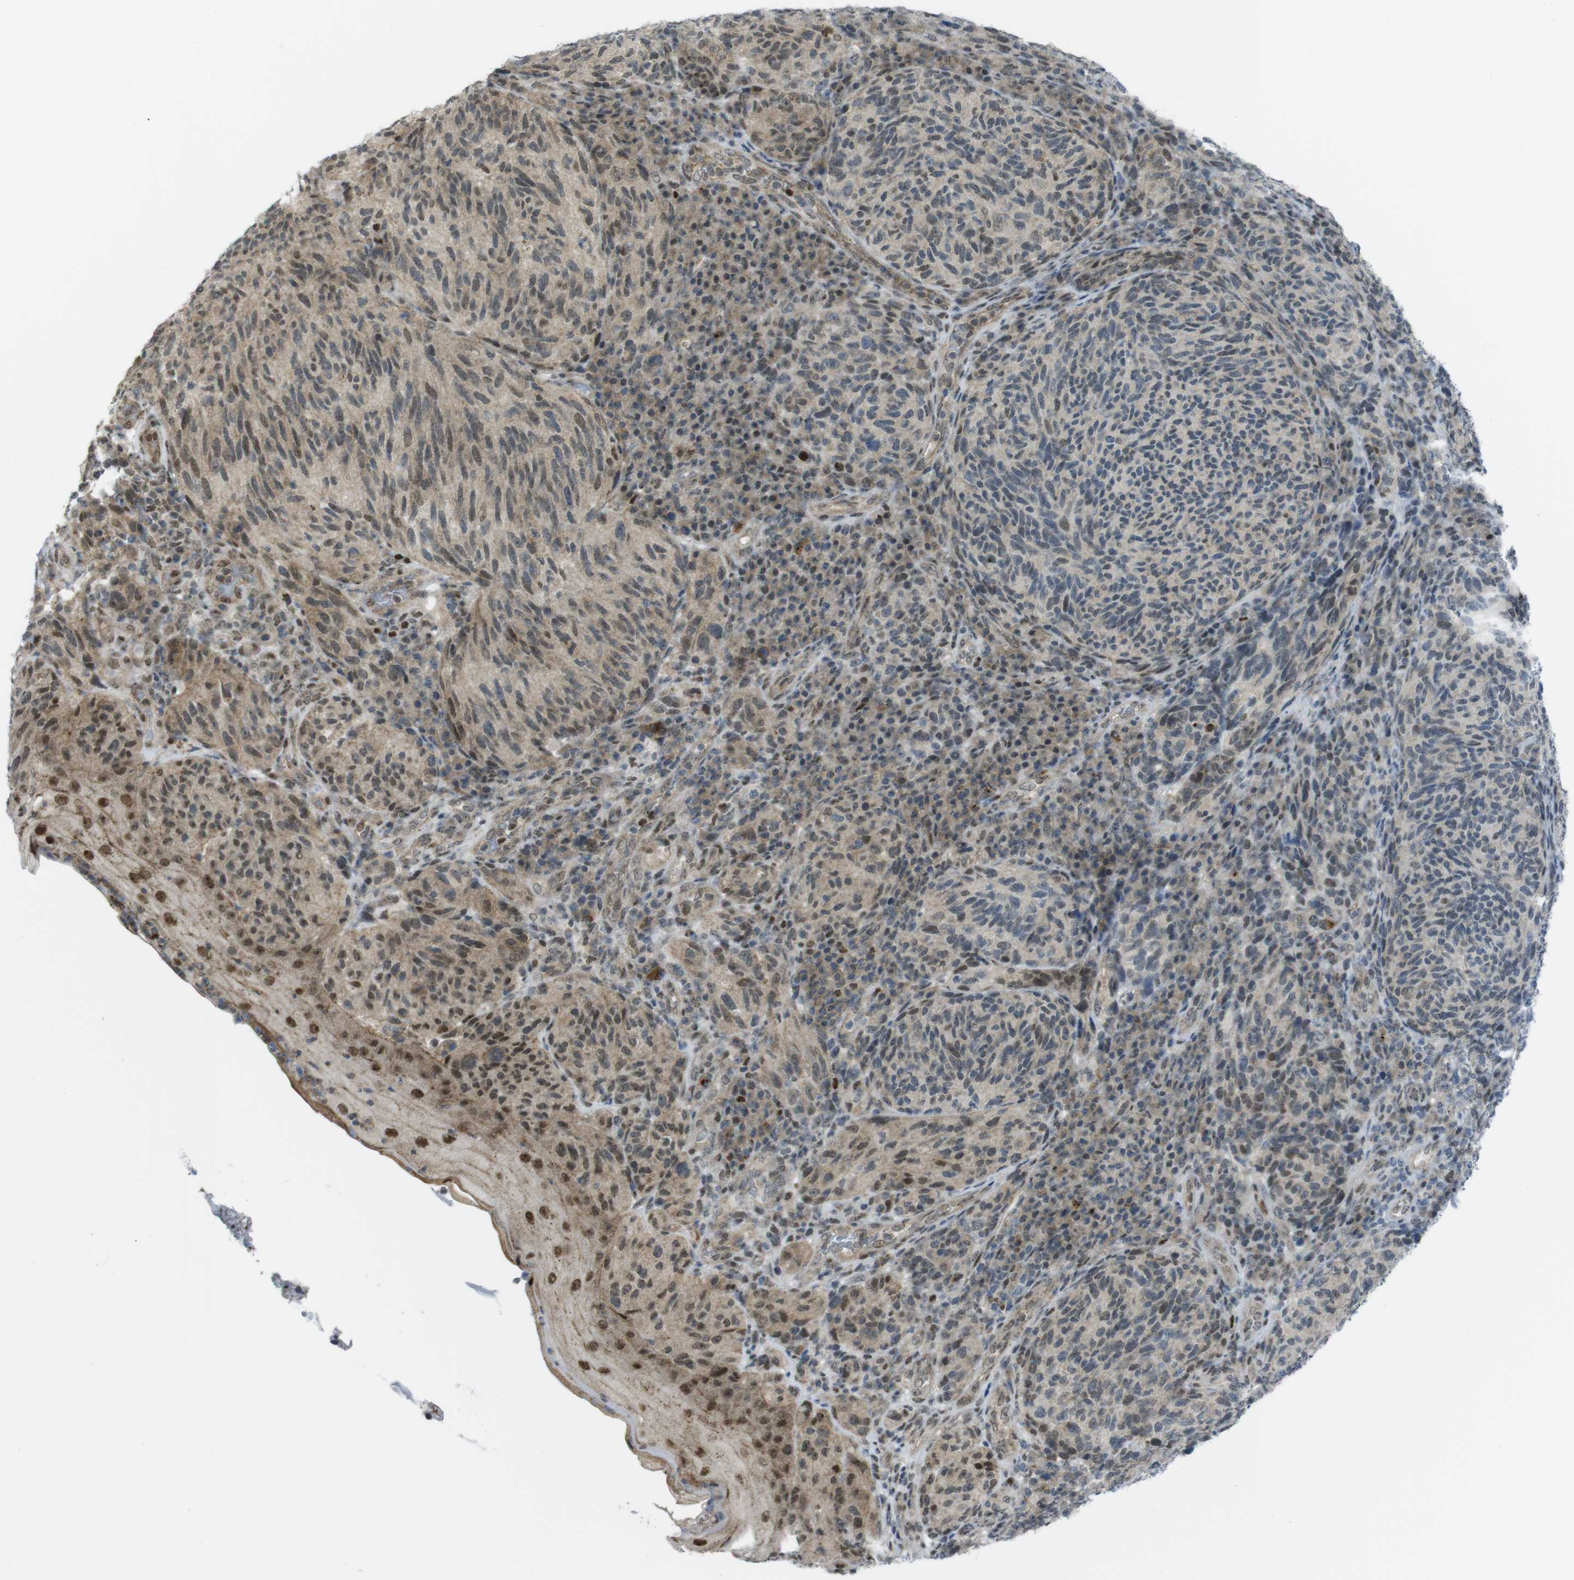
{"staining": {"intensity": "moderate", "quantity": "25%-75%", "location": "nuclear"}, "tissue": "melanoma", "cell_type": "Tumor cells", "image_type": "cancer", "snomed": [{"axis": "morphology", "description": "Malignant melanoma, NOS"}, {"axis": "topography", "description": "Skin"}], "caption": "A medium amount of moderate nuclear expression is seen in about 25%-75% of tumor cells in melanoma tissue. (DAB (3,3'-diaminobenzidine) IHC with brightfield microscopy, high magnification).", "gene": "UBB", "patient": {"sex": "female", "age": 73}}